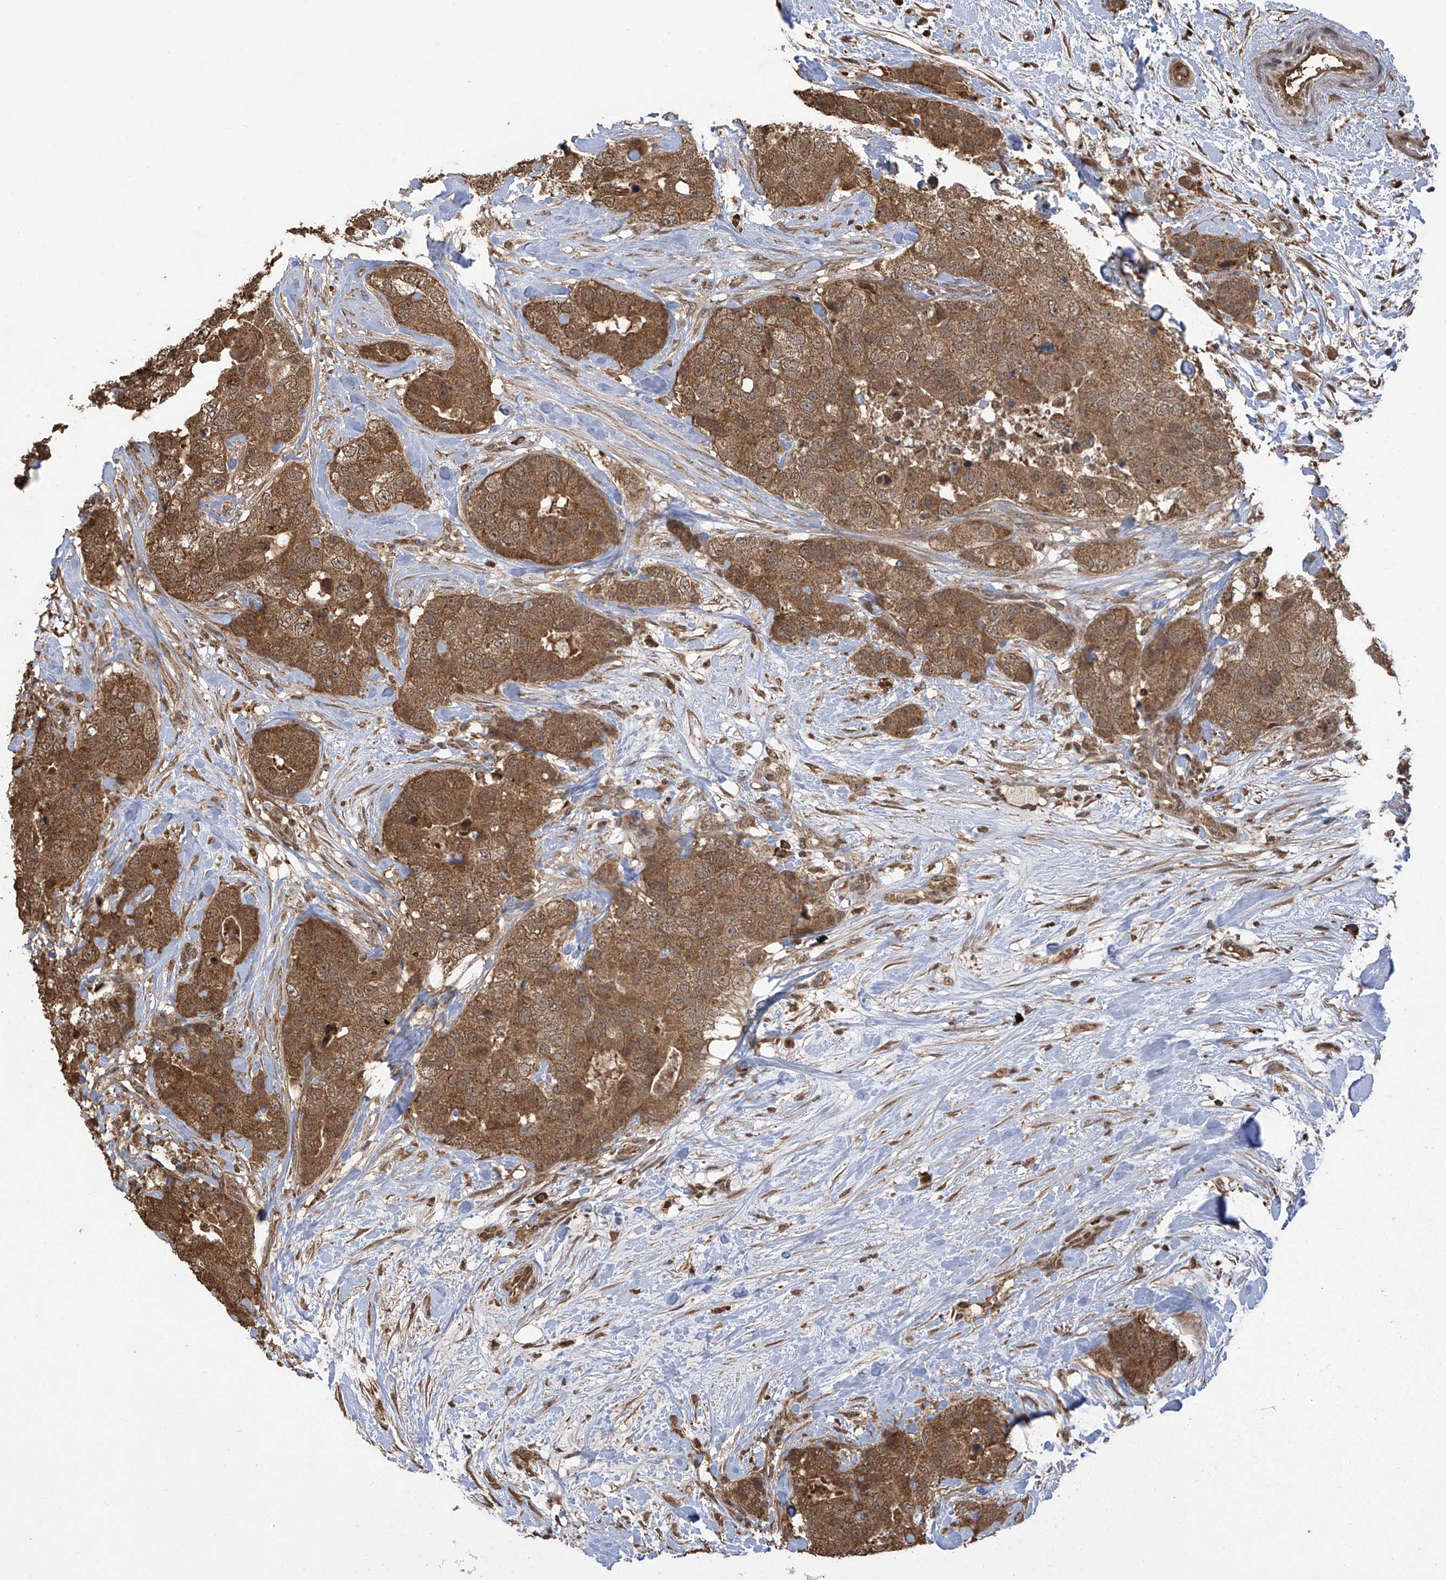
{"staining": {"intensity": "moderate", "quantity": ">75%", "location": "cytoplasmic/membranous,nuclear"}, "tissue": "breast cancer", "cell_type": "Tumor cells", "image_type": "cancer", "snomed": [{"axis": "morphology", "description": "Duct carcinoma"}, {"axis": "topography", "description": "Breast"}], "caption": "Human invasive ductal carcinoma (breast) stained with a protein marker demonstrates moderate staining in tumor cells.", "gene": "PNPT1", "patient": {"sex": "female", "age": 62}}